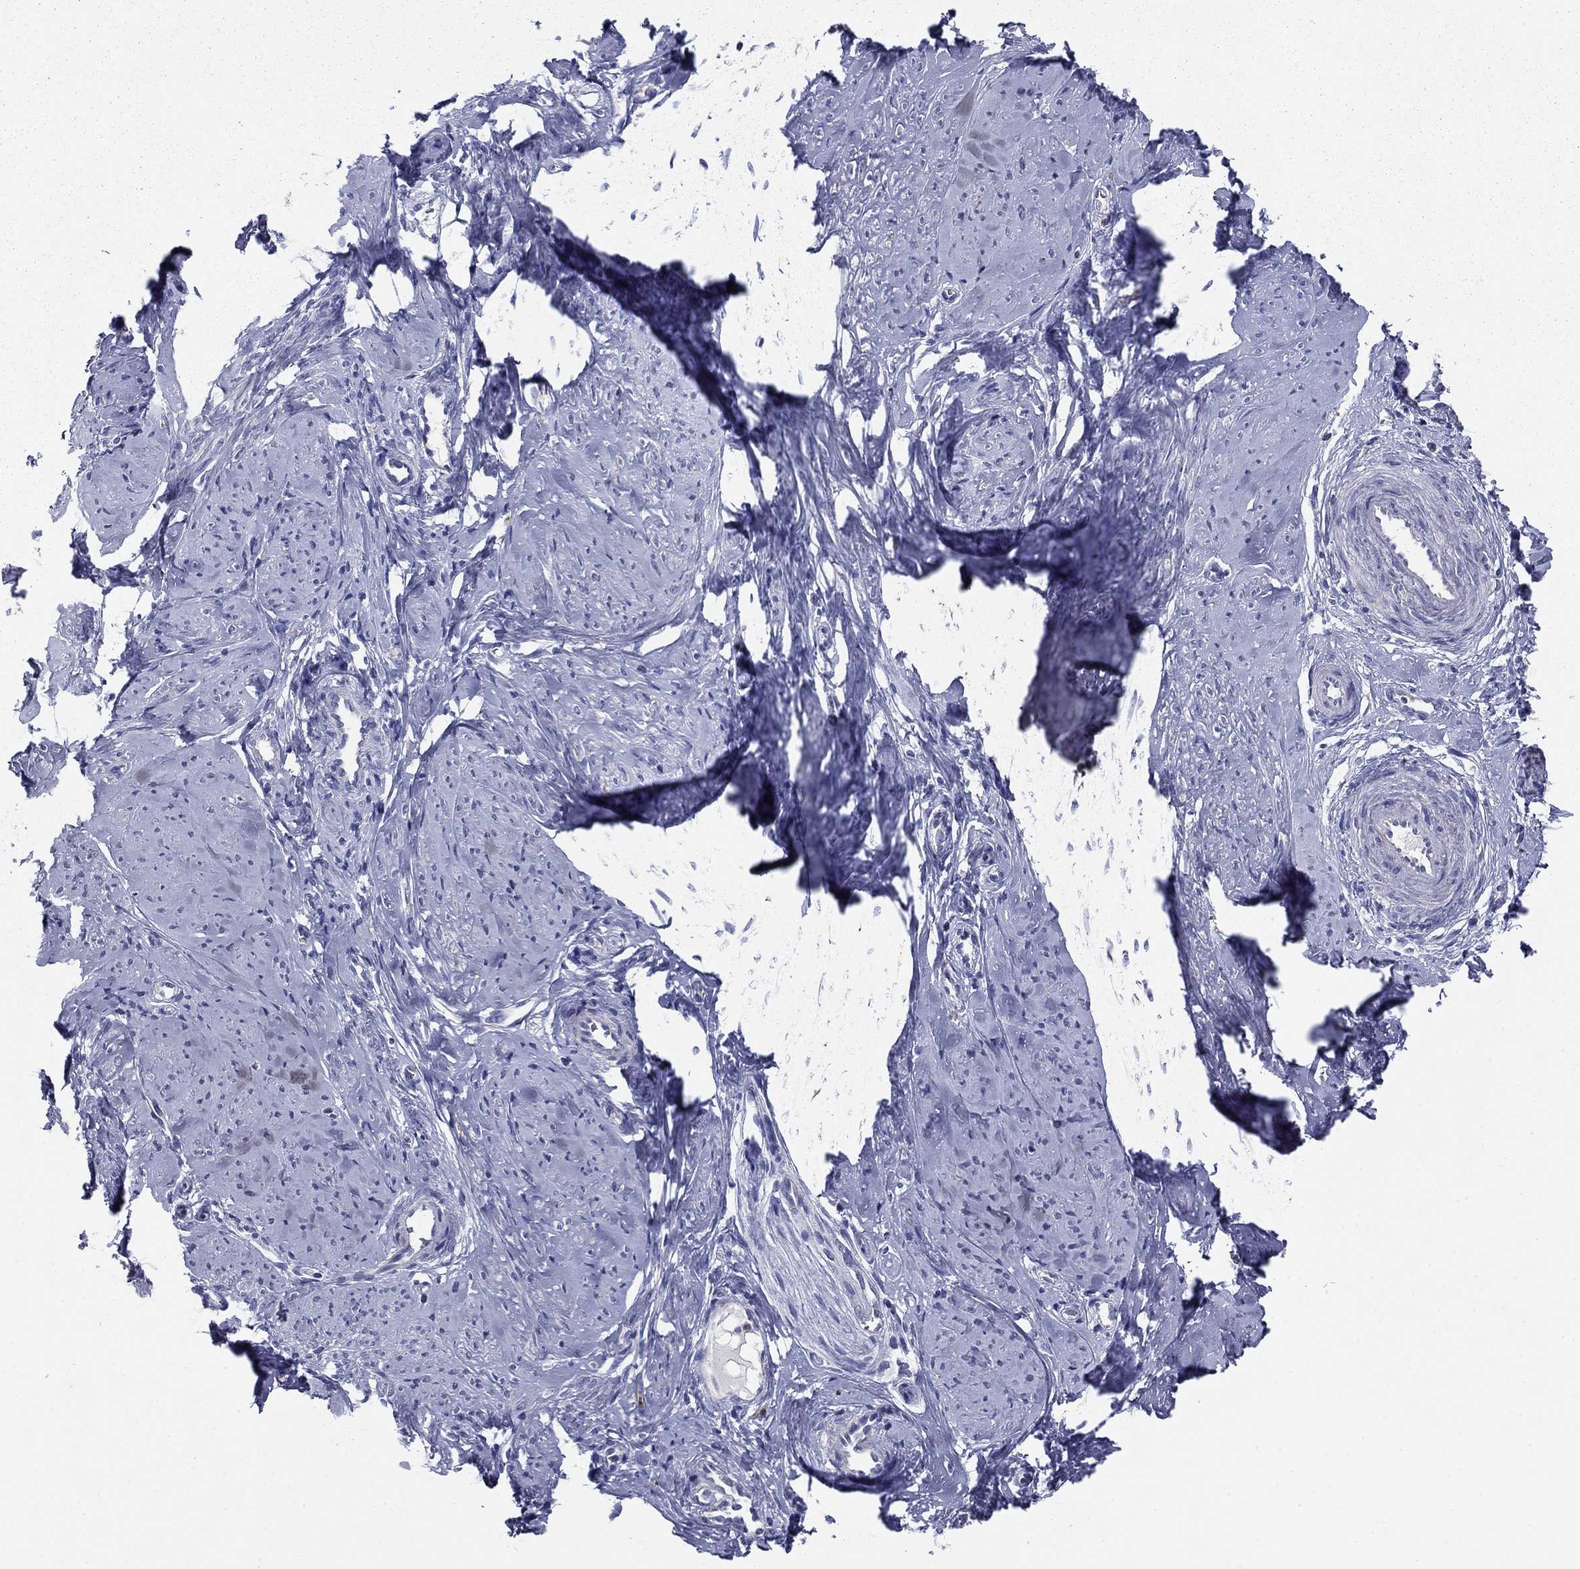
{"staining": {"intensity": "negative", "quantity": "none", "location": "none"}, "tissue": "smooth muscle", "cell_type": "Smooth muscle cells", "image_type": "normal", "snomed": [{"axis": "morphology", "description": "Normal tissue, NOS"}, {"axis": "topography", "description": "Smooth muscle"}], "caption": "Micrograph shows no protein staining in smooth muscle cells of benign smooth muscle.", "gene": "NDUFA4L2", "patient": {"sex": "female", "age": 48}}